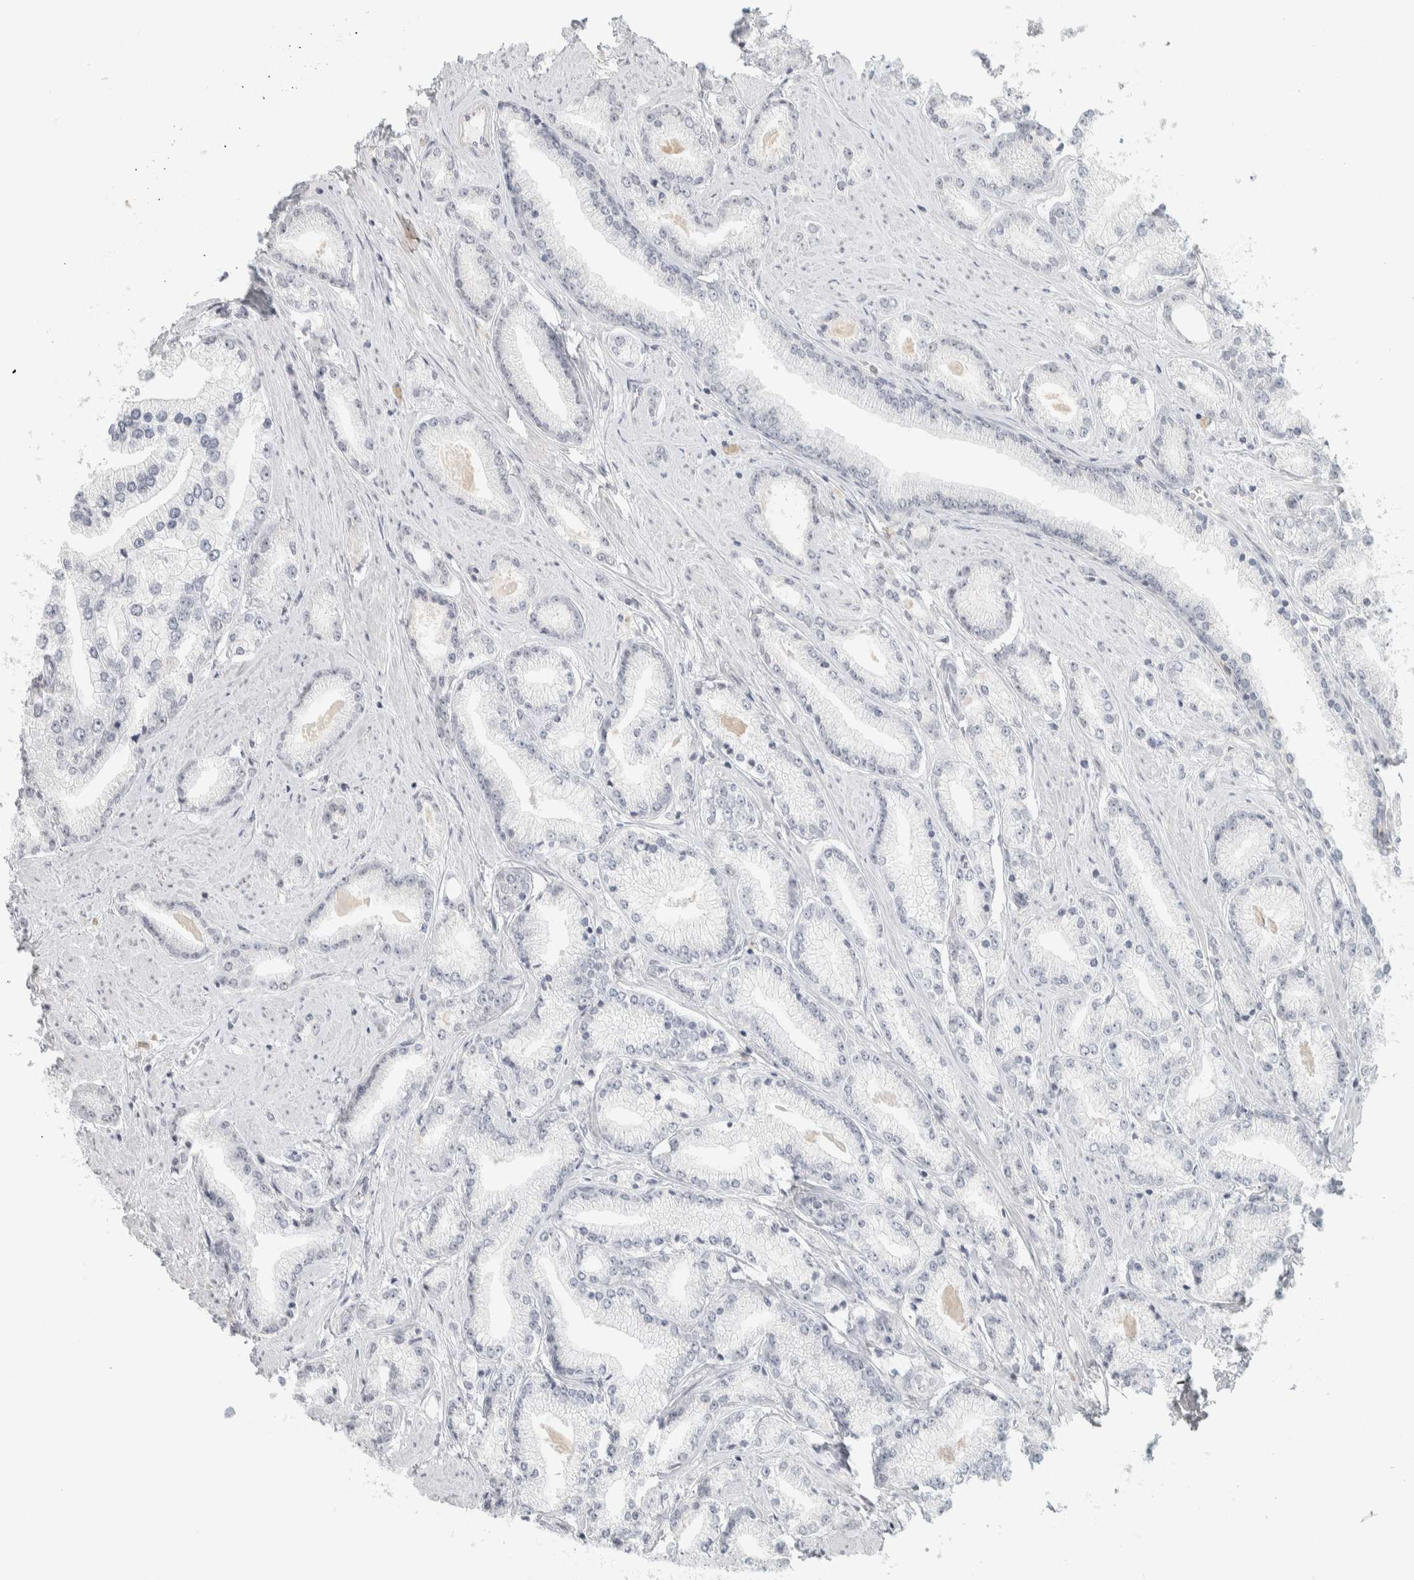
{"staining": {"intensity": "negative", "quantity": "none", "location": "none"}, "tissue": "prostate cancer", "cell_type": "Tumor cells", "image_type": "cancer", "snomed": [{"axis": "morphology", "description": "Adenocarcinoma, Low grade"}, {"axis": "topography", "description": "Prostate"}], "caption": "Image shows no significant protein positivity in tumor cells of prostate cancer (adenocarcinoma (low-grade)).", "gene": "CDH17", "patient": {"sex": "male", "age": 62}}